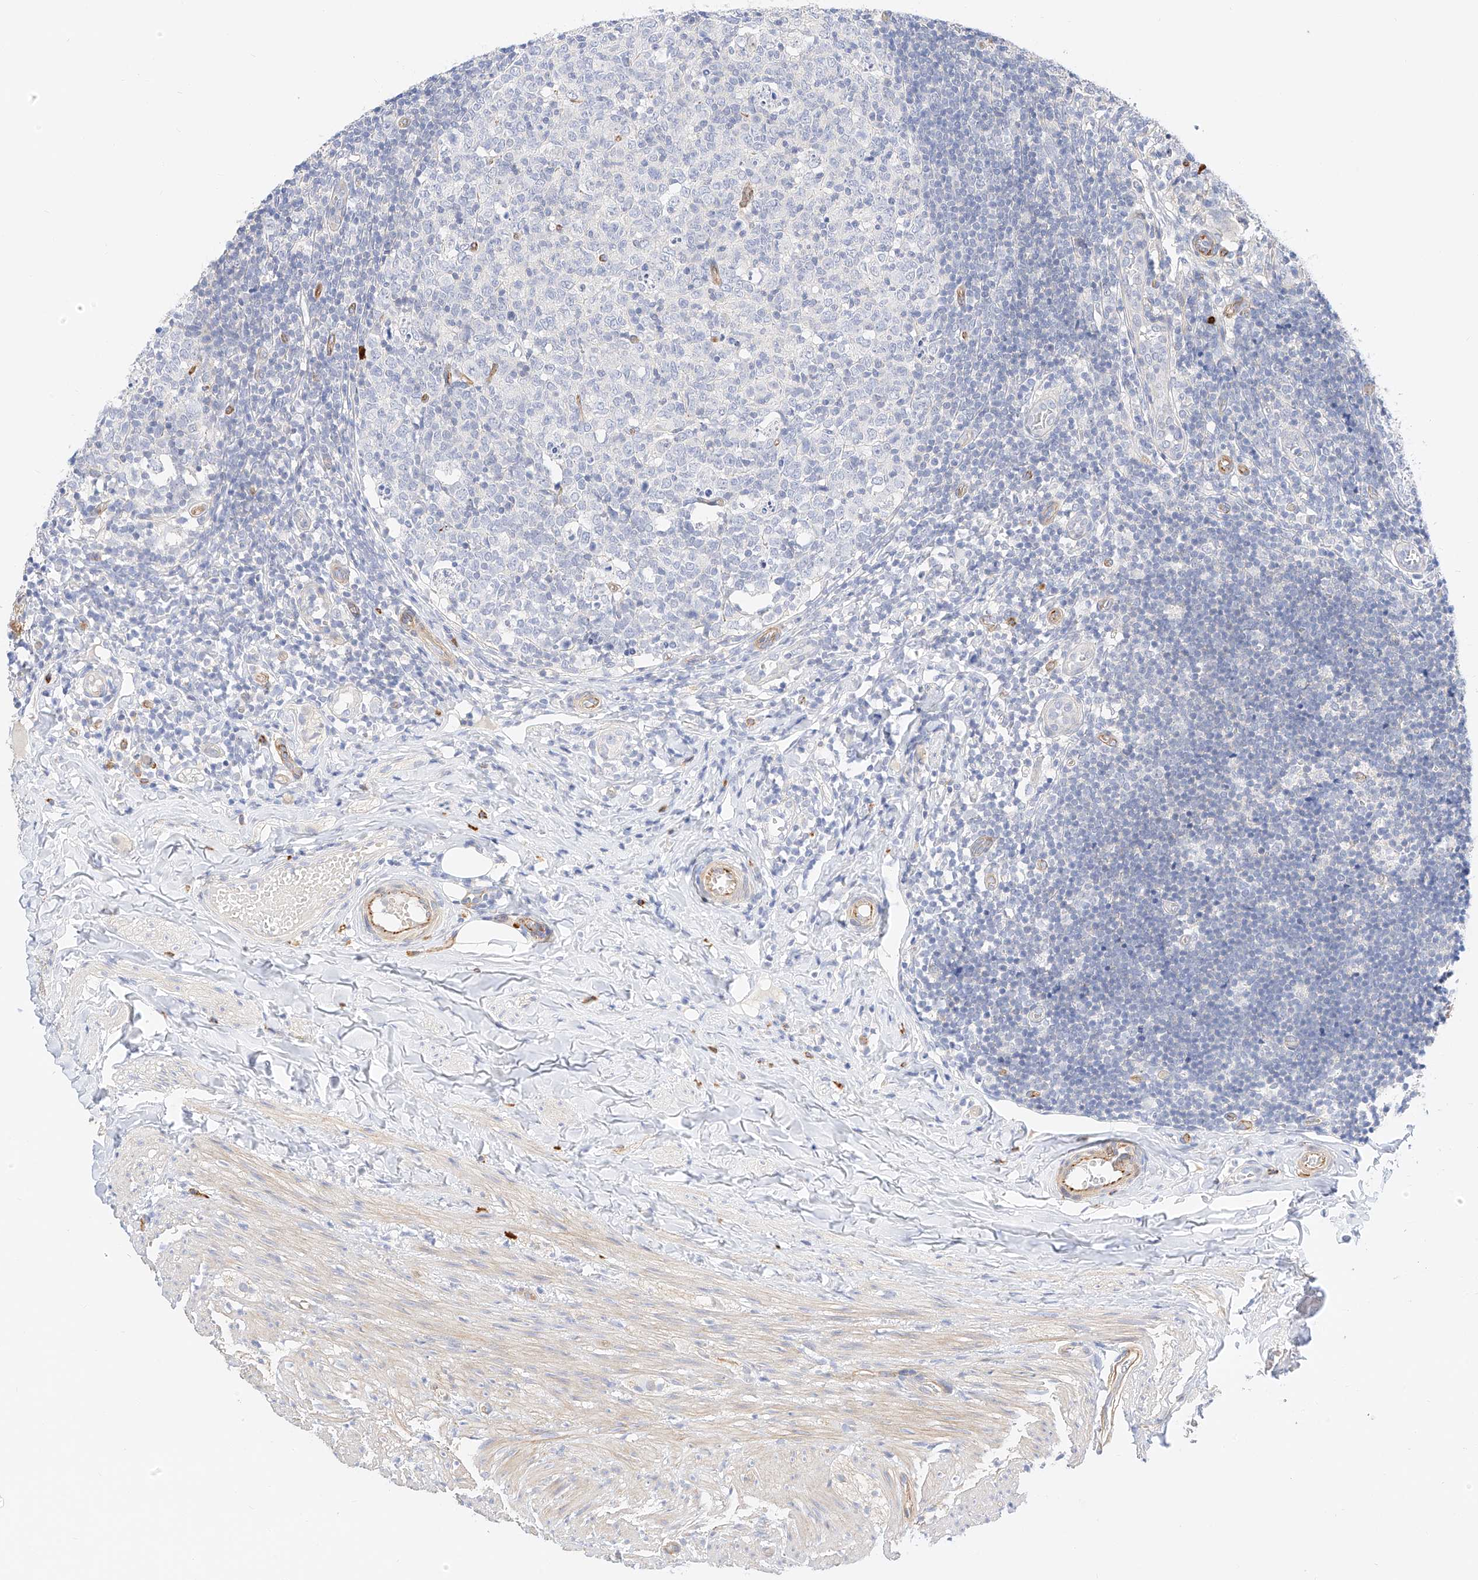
{"staining": {"intensity": "negative", "quantity": "none", "location": "none"}, "tissue": "appendix", "cell_type": "Glandular cells", "image_type": "normal", "snomed": [{"axis": "morphology", "description": "Normal tissue, NOS"}, {"axis": "topography", "description": "Appendix"}], "caption": "A high-resolution photomicrograph shows immunohistochemistry (IHC) staining of benign appendix, which exhibits no significant staining in glandular cells.", "gene": "CDCP2", "patient": {"sex": "male", "age": 8}}